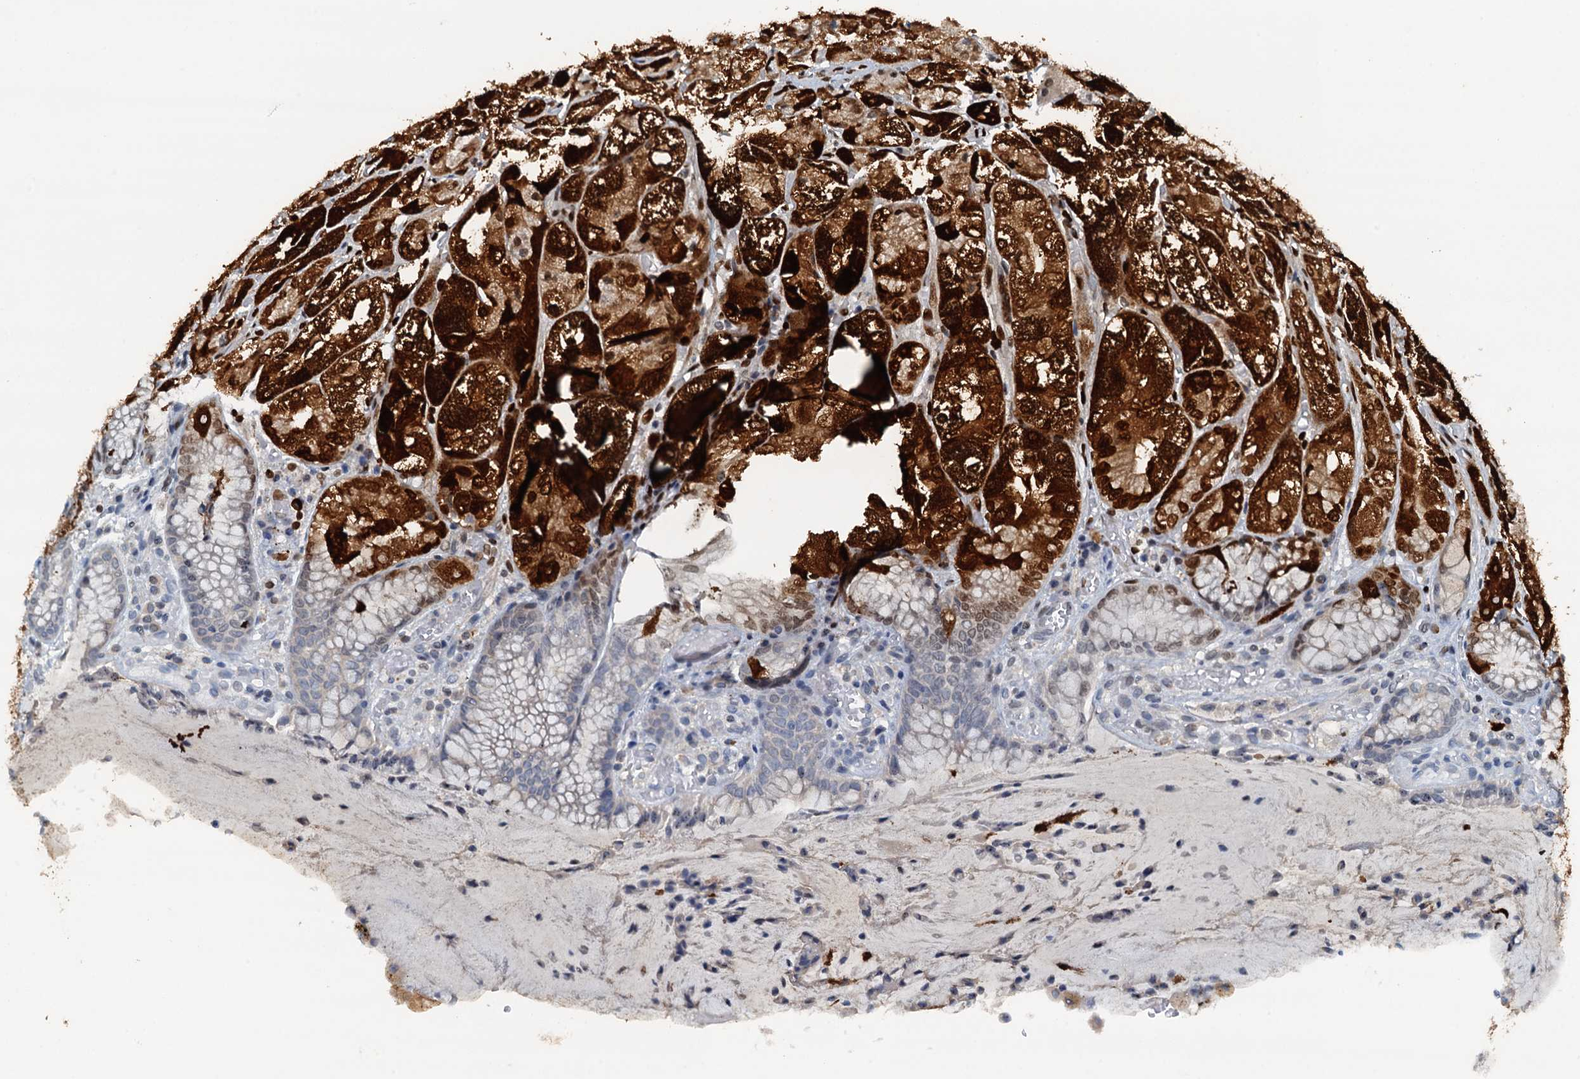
{"staining": {"intensity": "strong", "quantity": "<25%", "location": "cytoplasmic/membranous"}, "tissue": "stomach", "cell_type": "Glandular cells", "image_type": "normal", "snomed": [{"axis": "morphology", "description": "Normal tissue, NOS"}, {"axis": "topography", "description": "Stomach, upper"}], "caption": "Immunohistochemistry (DAB) staining of benign stomach demonstrates strong cytoplasmic/membranous protein staining in approximately <25% of glandular cells. The staining is performed using DAB brown chromogen to label protein expression. The nuclei are counter-stained blue using hematoxylin.", "gene": "CBLIF", "patient": {"sex": "male", "age": 72}}